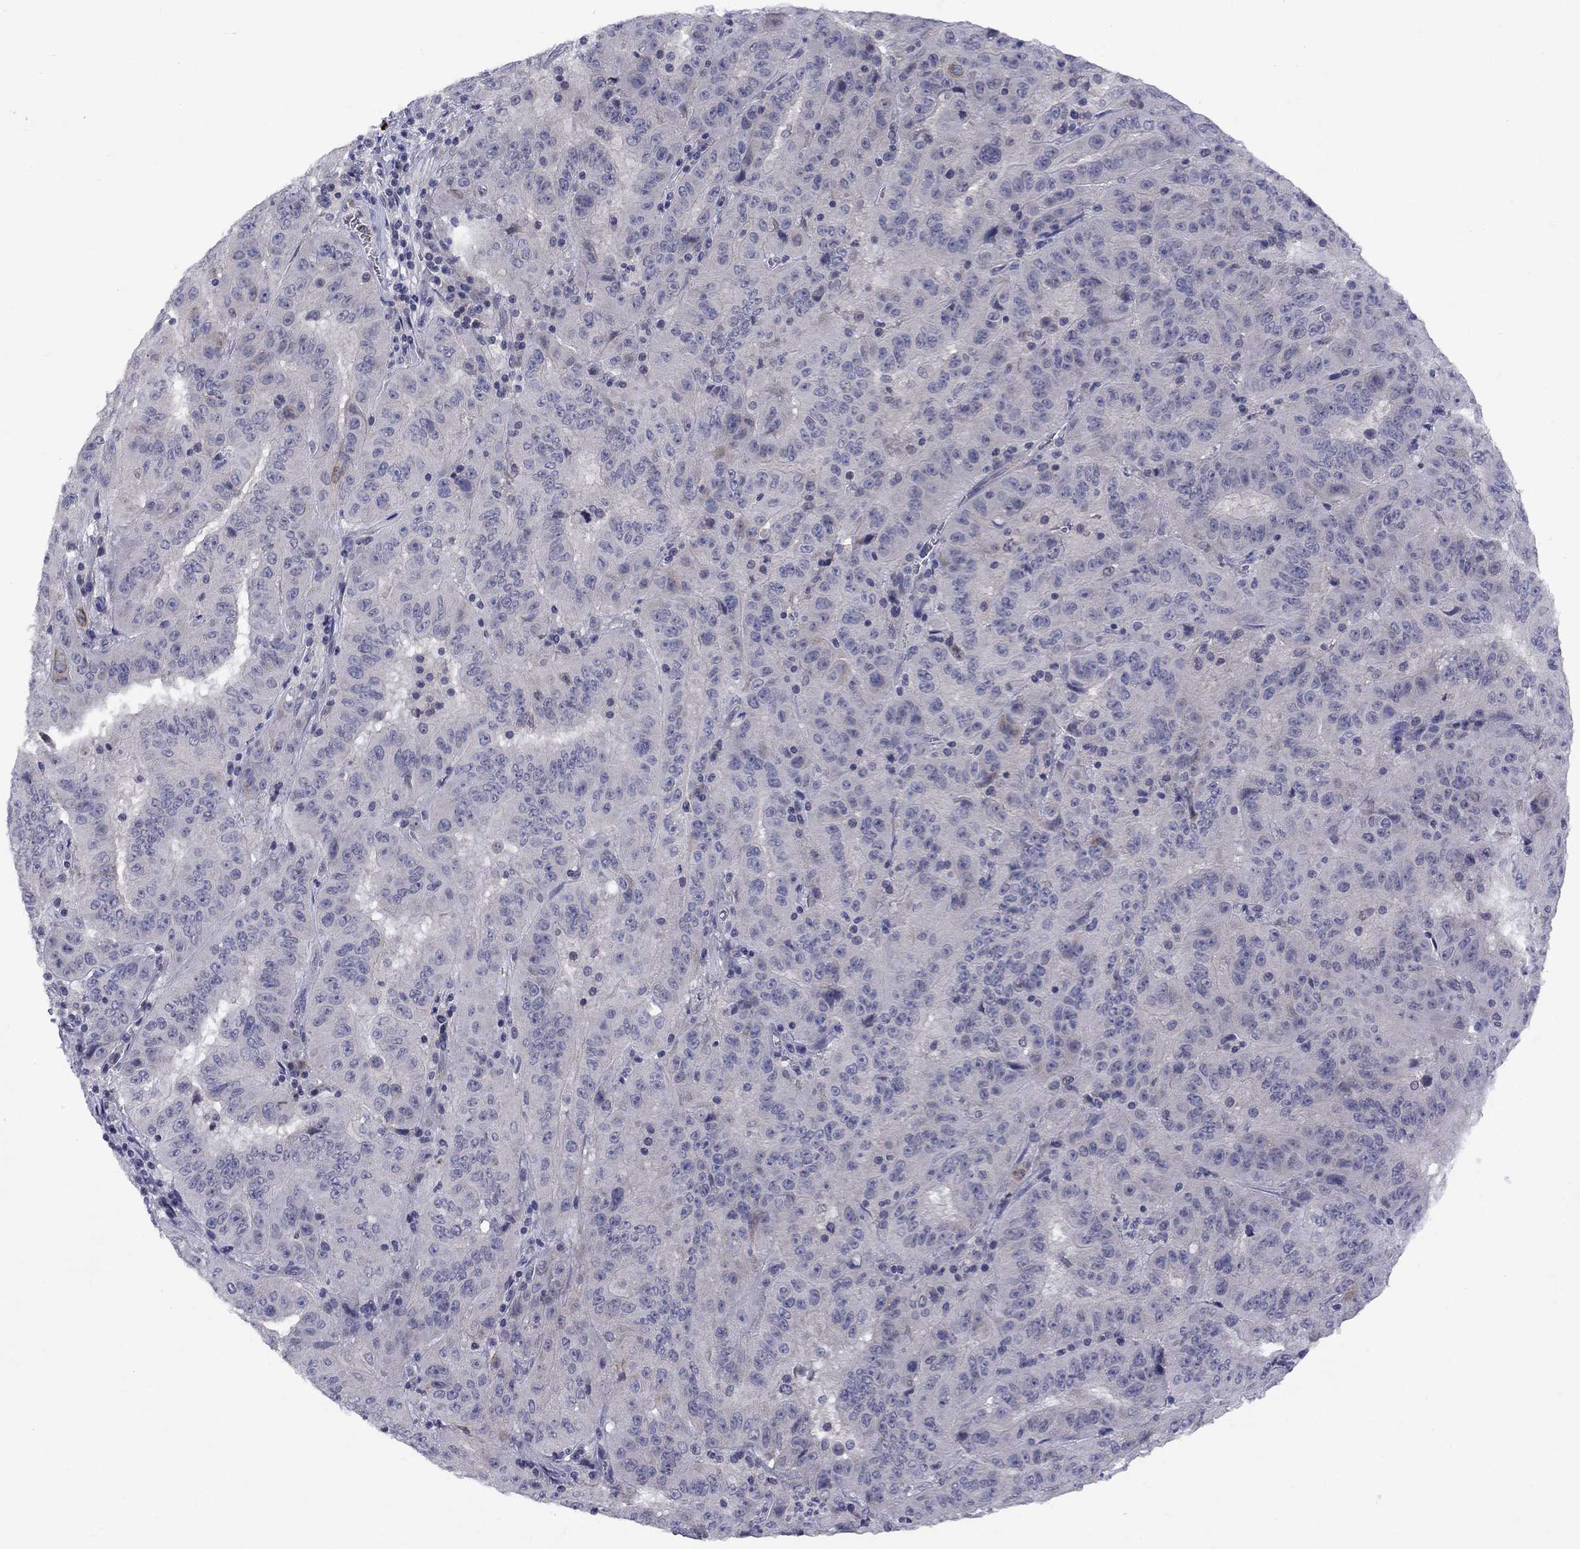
{"staining": {"intensity": "negative", "quantity": "none", "location": "none"}, "tissue": "pancreatic cancer", "cell_type": "Tumor cells", "image_type": "cancer", "snomed": [{"axis": "morphology", "description": "Adenocarcinoma, NOS"}, {"axis": "topography", "description": "Pancreas"}], "caption": "A high-resolution micrograph shows IHC staining of adenocarcinoma (pancreatic), which demonstrates no significant expression in tumor cells. (IHC, brightfield microscopy, high magnification).", "gene": "CACNA1A", "patient": {"sex": "male", "age": 63}}